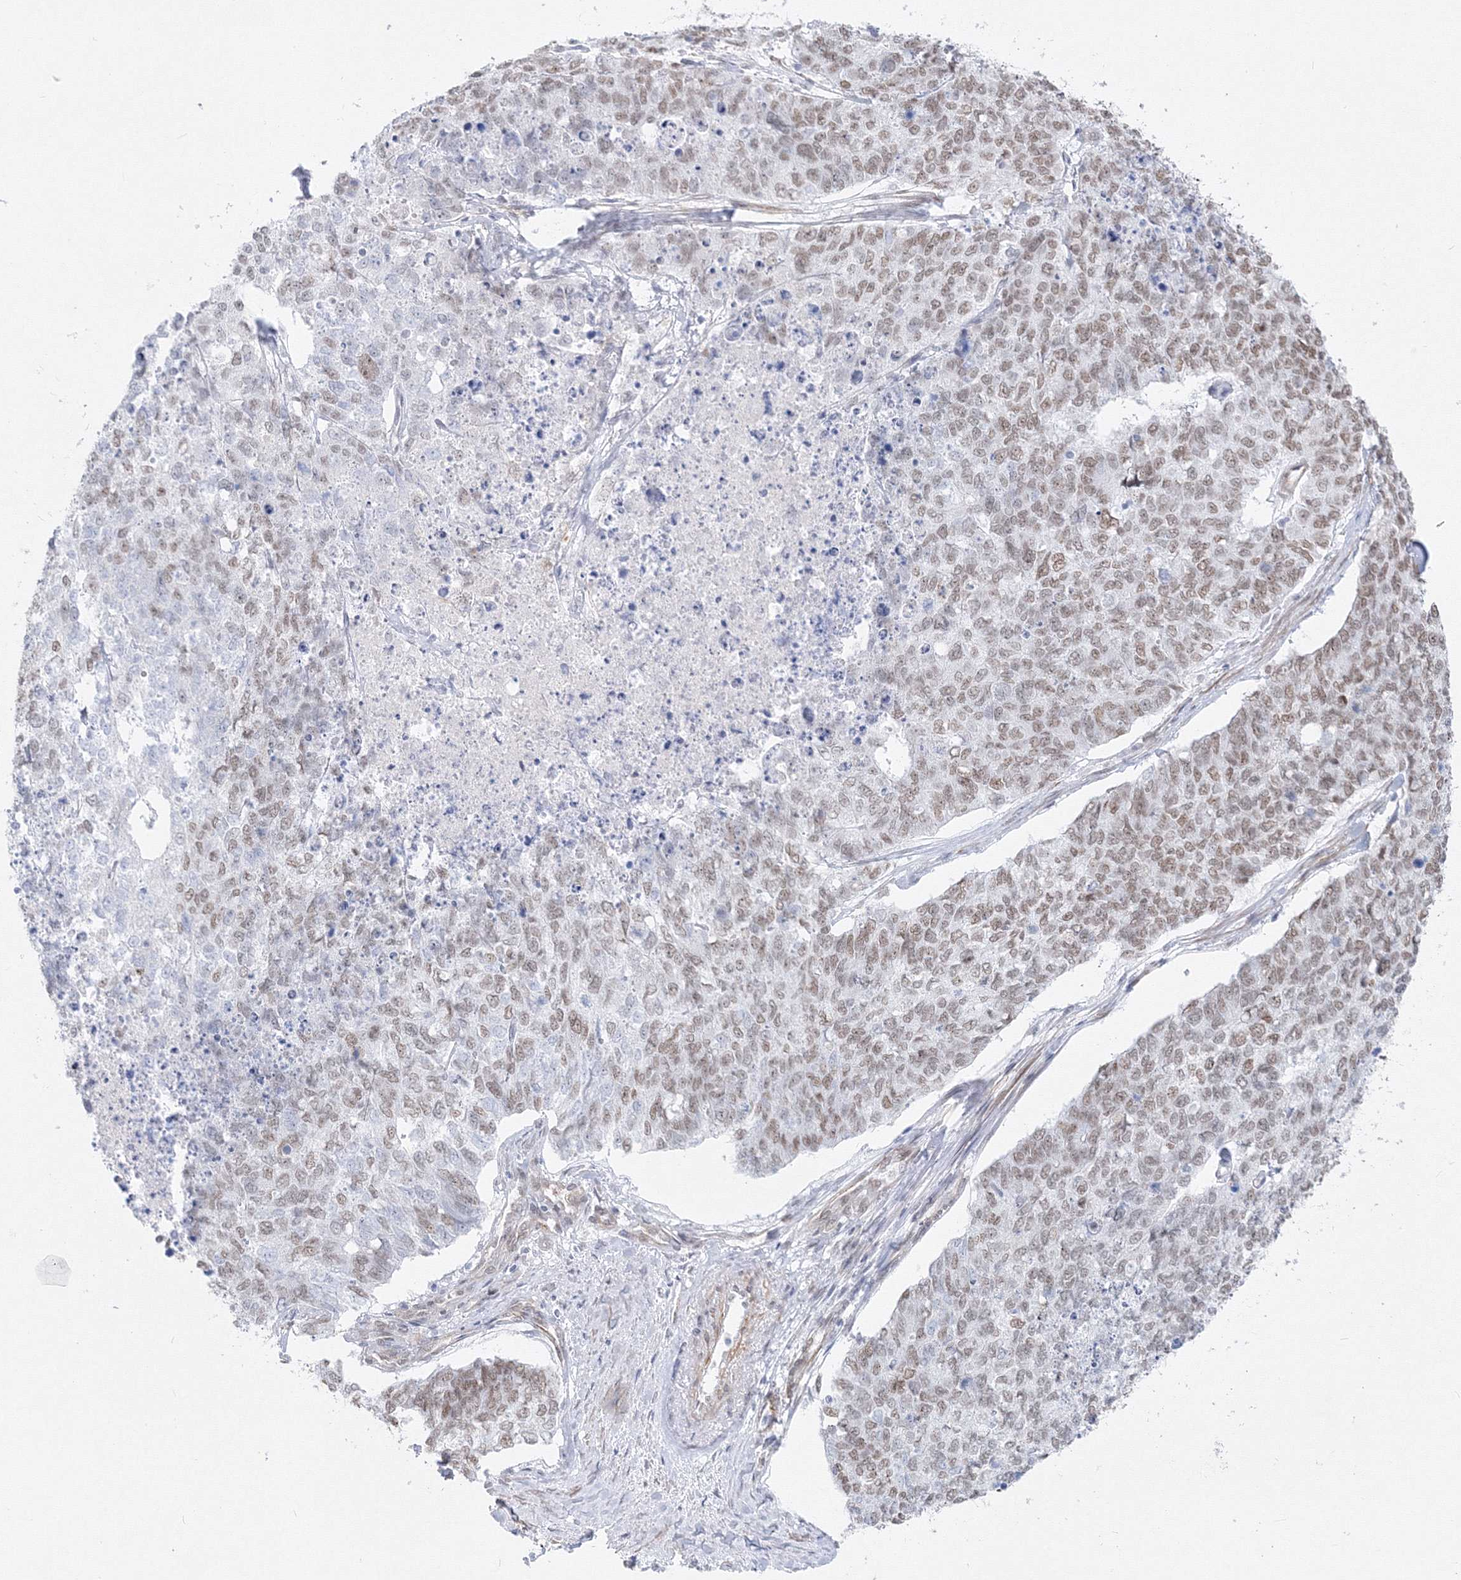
{"staining": {"intensity": "weak", "quantity": "25%-75%", "location": "nuclear"}, "tissue": "cervical cancer", "cell_type": "Tumor cells", "image_type": "cancer", "snomed": [{"axis": "morphology", "description": "Squamous cell carcinoma, NOS"}, {"axis": "topography", "description": "Cervix"}], "caption": "Immunohistochemistry (IHC) of cervical squamous cell carcinoma demonstrates low levels of weak nuclear staining in about 25%-75% of tumor cells.", "gene": "ZNF638", "patient": {"sex": "female", "age": 63}}